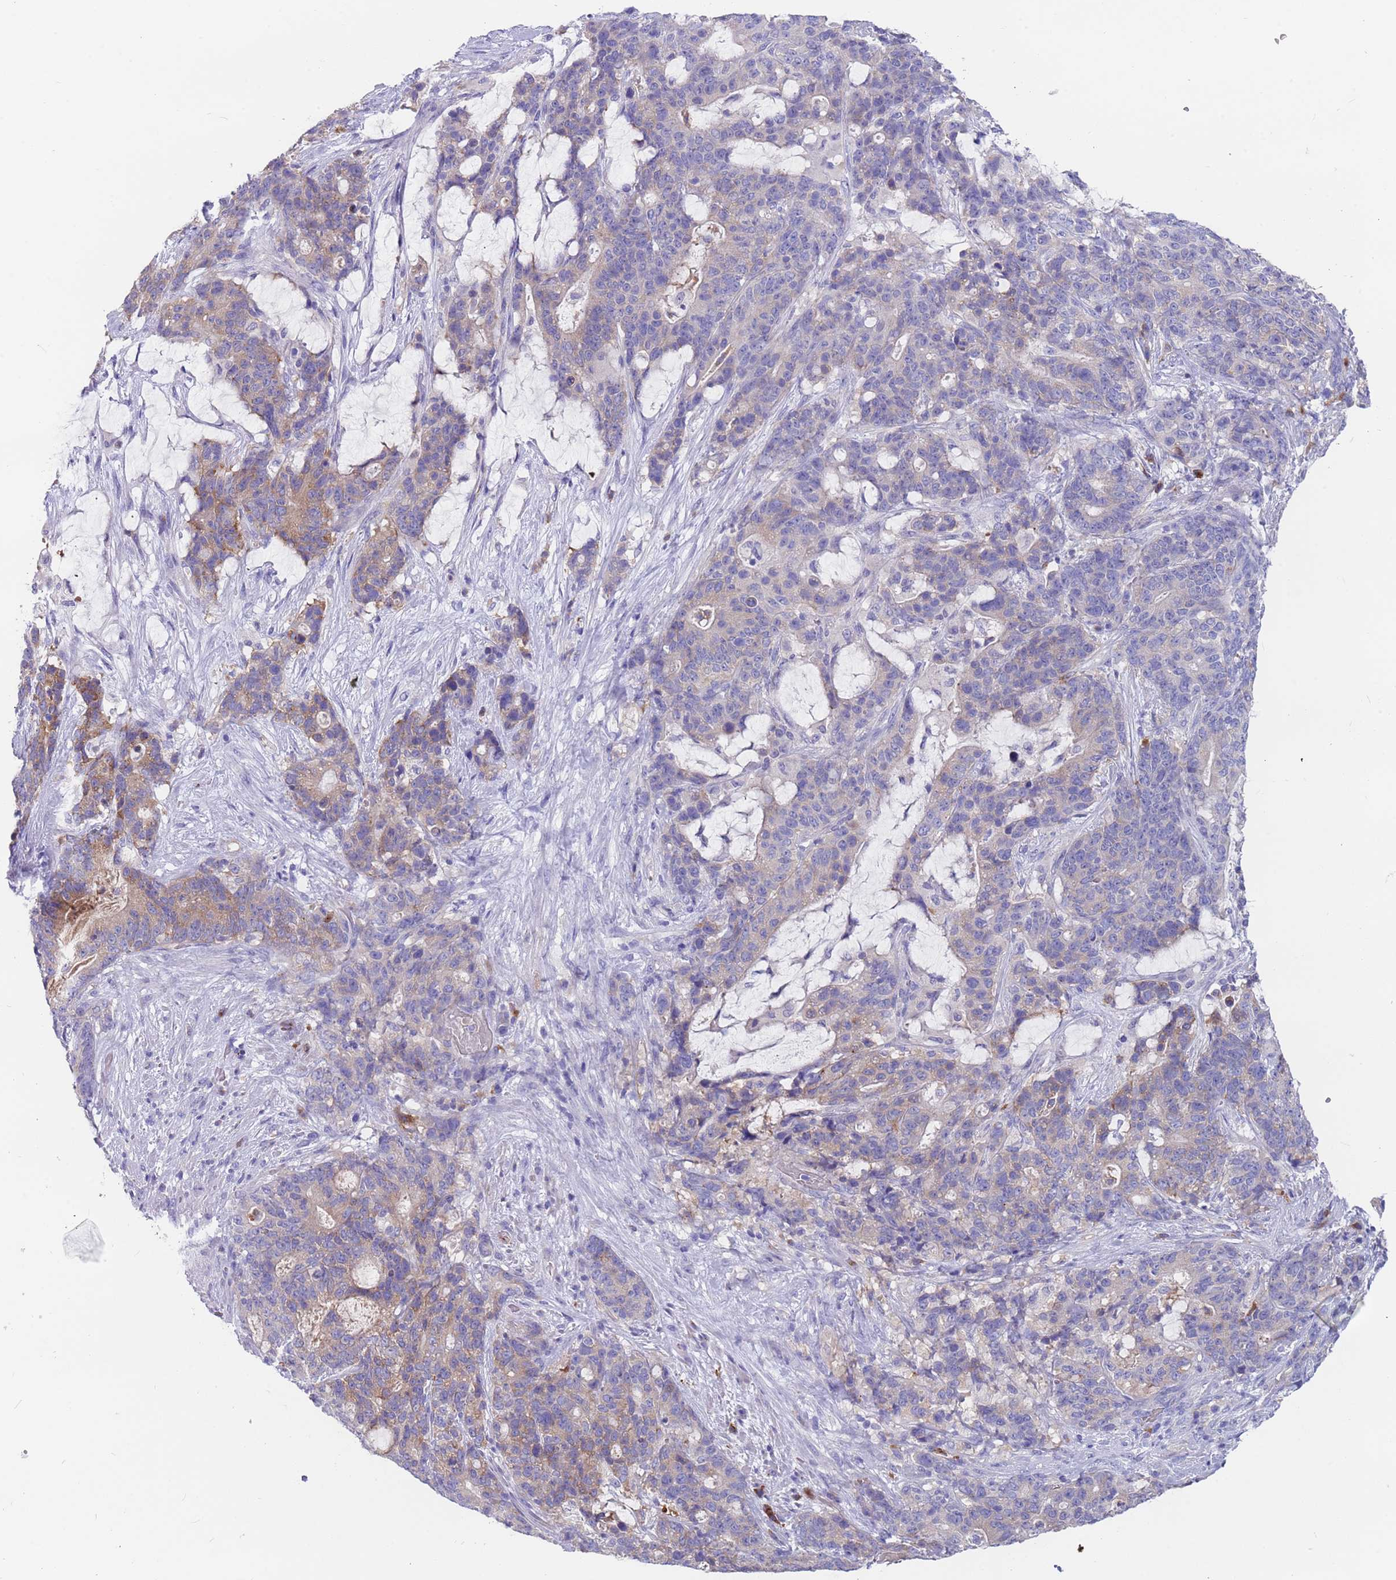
{"staining": {"intensity": "moderate", "quantity": "<25%", "location": "cytoplasmic/membranous"}, "tissue": "stomach cancer", "cell_type": "Tumor cells", "image_type": "cancer", "snomed": [{"axis": "morphology", "description": "Normal tissue, NOS"}, {"axis": "morphology", "description": "Adenocarcinoma, NOS"}, {"axis": "topography", "description": "Stomach"}], "caption": "Brown immunohistochemical staining in stomach adenocarcinoma shows moderate cytoplasmic/membranous positivity in about <25% of tumor cells.", "gene": "TYW1", "patient": {"sex": "female", "age": 64}}